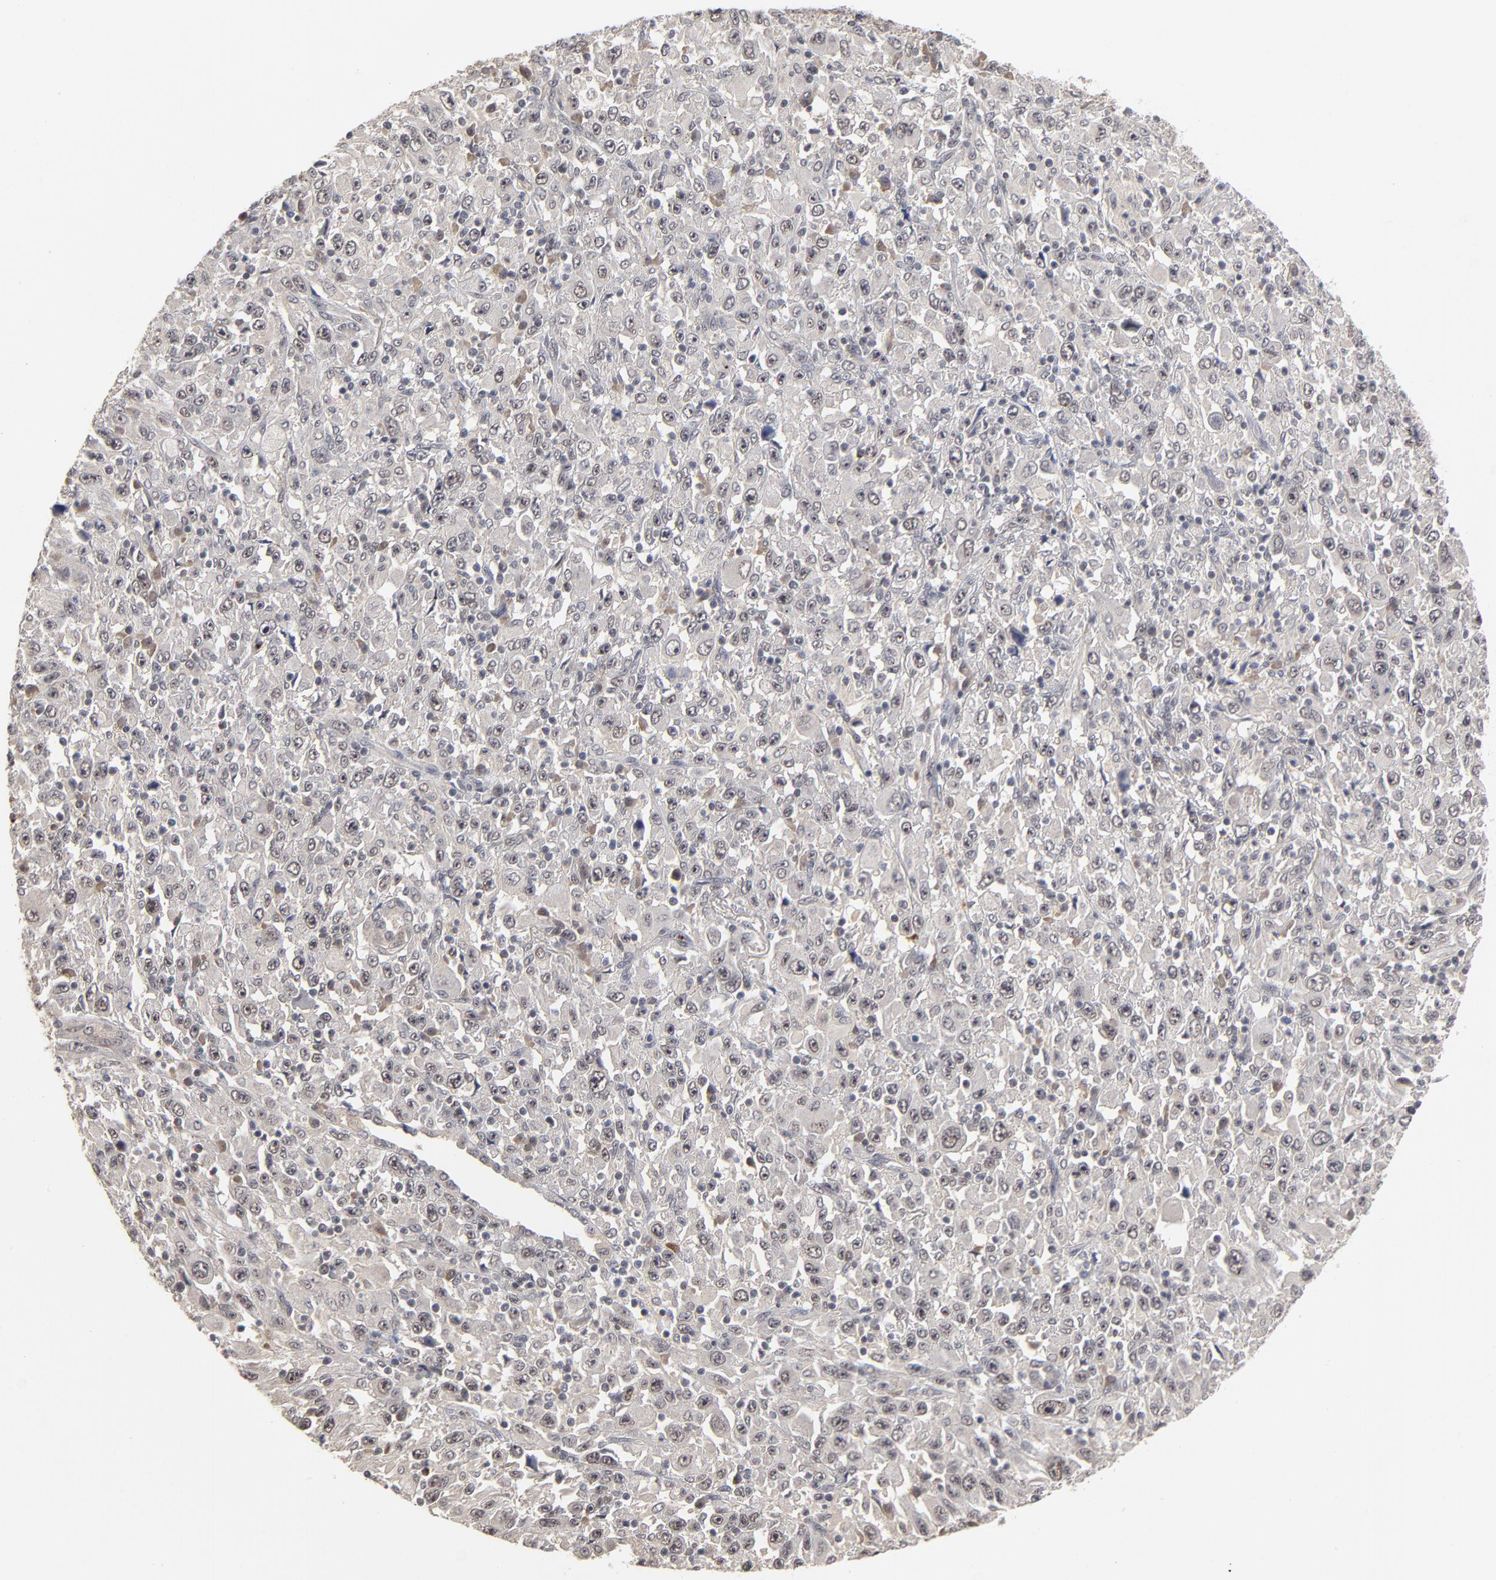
{"staining": {"intensity": "weak", "quantity": "<25%", "location": "cytoplasmic/membranous"}, "tissue": "melanoma", "cell_type": "Tumor cells", "image_type": "cancer", "snomed": [{"axis": "morphology", "description": "Malignant melanoma, Metastatic site"}, {"axis": "topography", "description": "Skin"}], "caption": "Immunohistochemistry (IHC) photomicrograph of neoplastic tissue: melanoma stained with DAB (3,3'-diaminobenzidine) reveals no significant protein positivity in tumor cells.", "gene": "WSB1", "patient": {"sex": "female", "age": 56}}